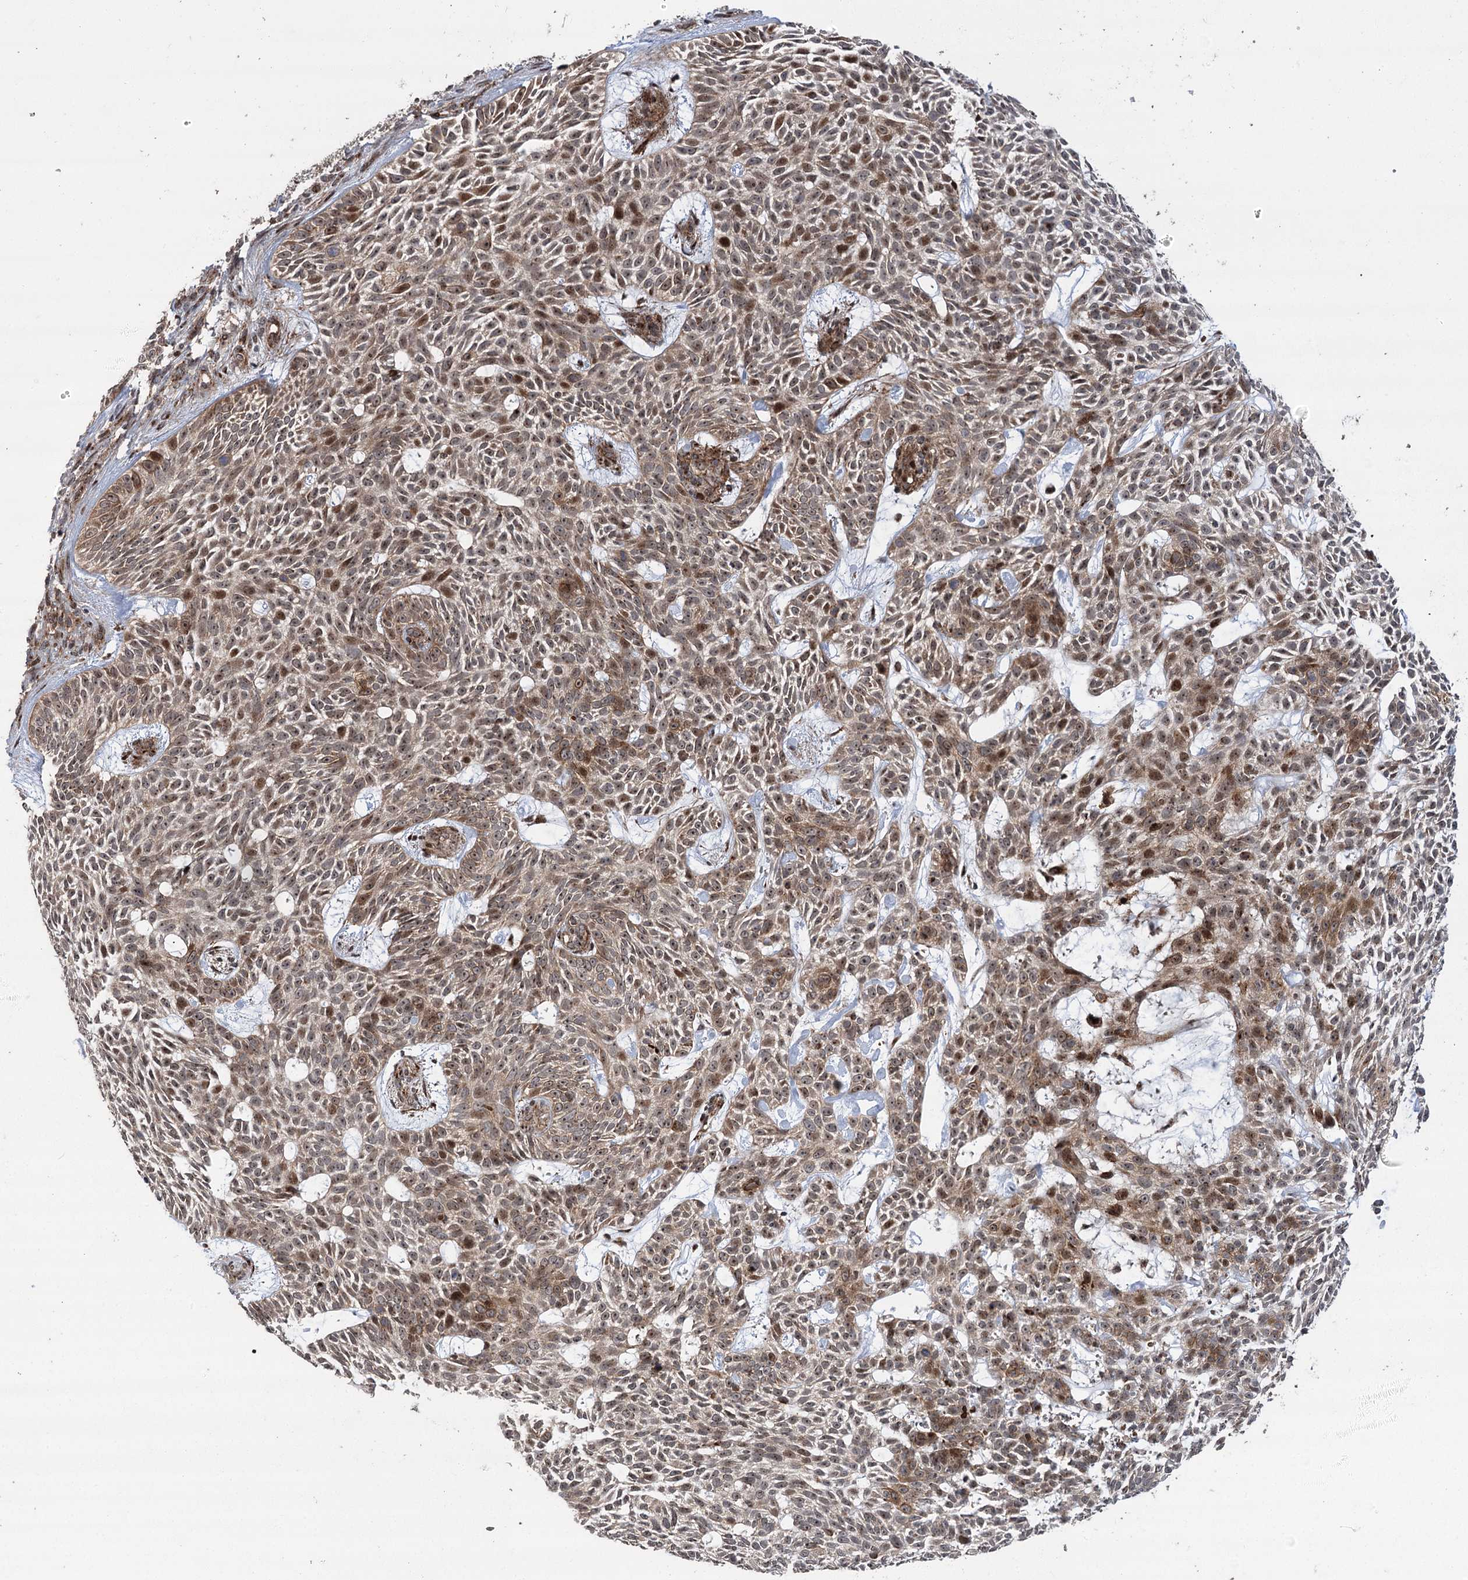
{"staining": {"intensity": "moderate", "quantity": ">75%", "location": "cytoplasmic/membranous,nuclear"}, "tissue": "skin cancer", "cell_type": "Tumor cells", "image_type": "cancer", "snomed": [{"axis": "morphology", "description": "Basal cell carcinoma"}, {"axis": "topography", "description": "Skin"}], "caption": "Immunohistochemistry of human skin basal cell carcinoma demonstrates medium levels of moderate cytoplasmic/membranous and nuclear positivity in about >75% of tumor cells. (brown staining indicates protein expression, while blue staining denotes nuclei).", "gene": "PARM1", "patient": {"sex": "male", "age": 75}}